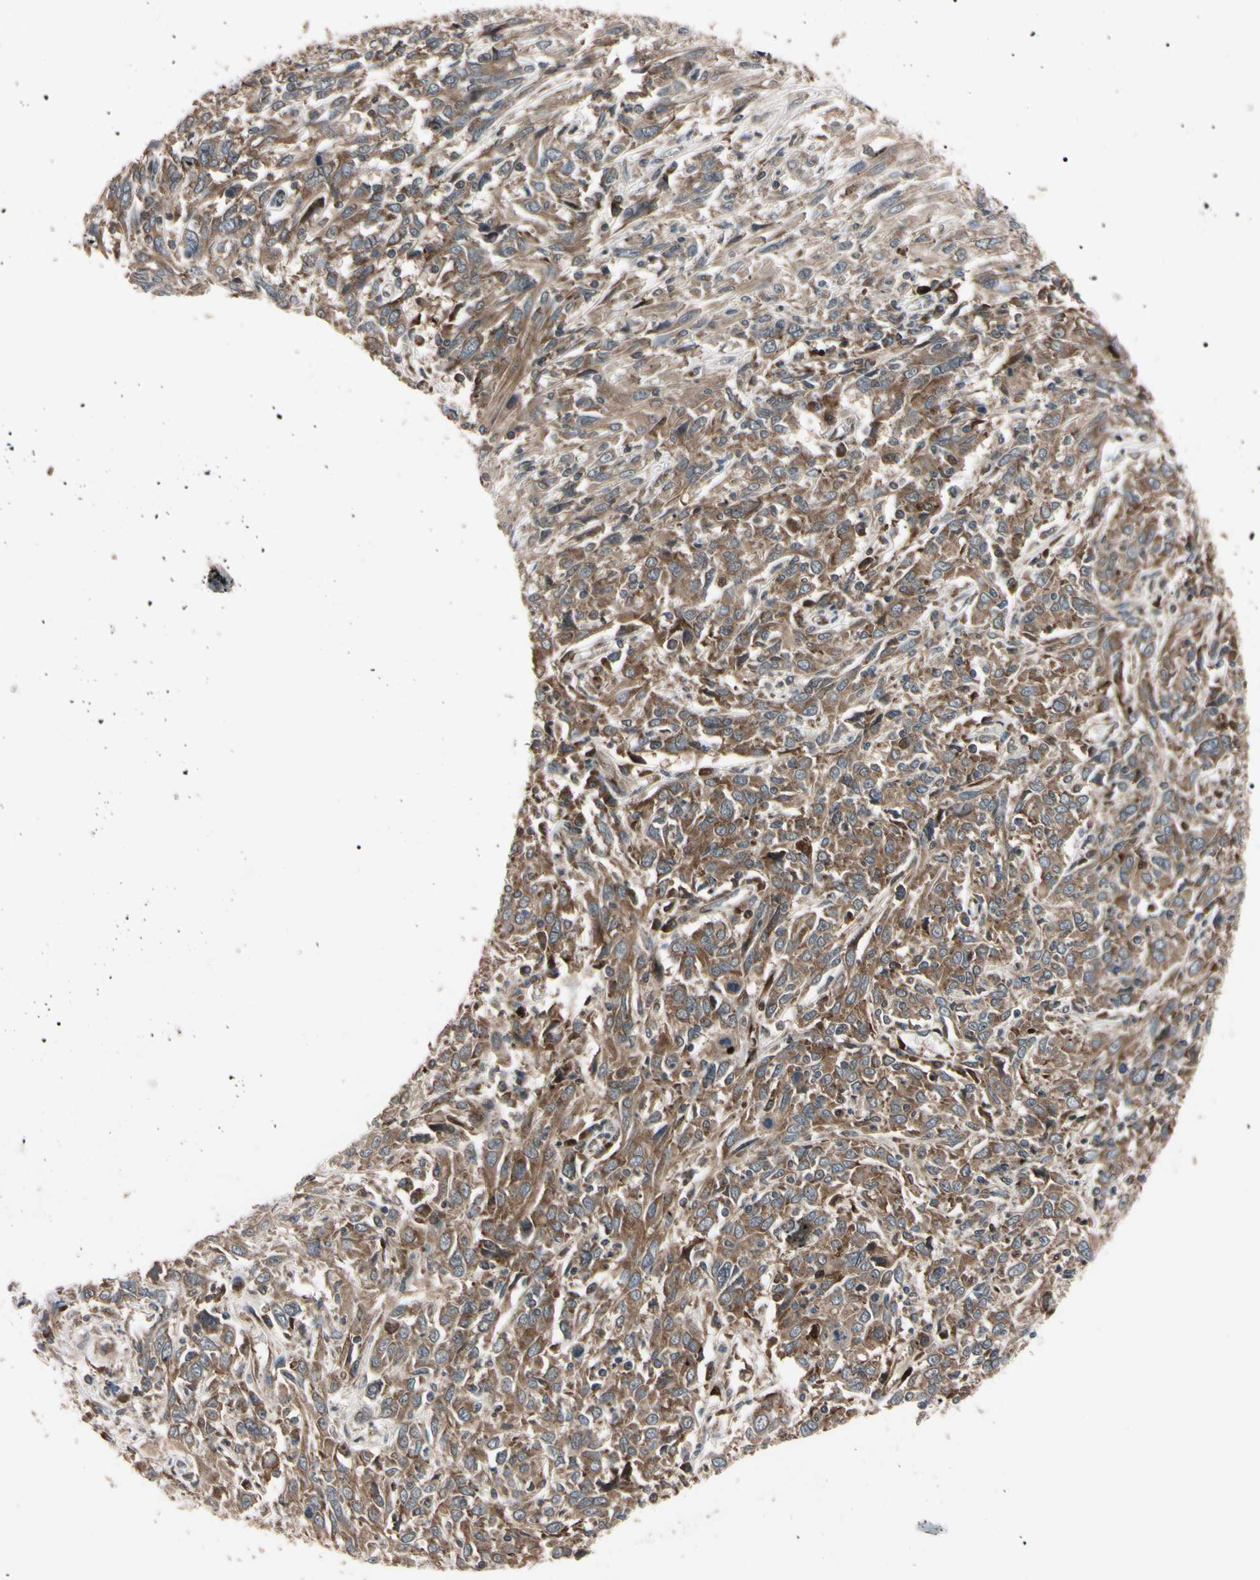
{"staining": {"intensity": "moderate", "quantity": ">75%", "location": "cytoplasmic/membranous"}, "tissue": "cervical cancer", "cell_type": "Tumor cells", "image_type": "cancer", "snomed": [{"axis": "morphology", "description": "Squamous cell carcinoma, NOS"}, {"axis": "topography", "description": "Cervix"}], "caption": "Squamous cell carcinoma (cervical) stained with DAB IHC exhibits medium levels of moderate cytoplasmic/membranous staining in about >75% of tumor cells.", "gene": "GUCY1B1", "patient": {"sex": "female", "age": 46}}